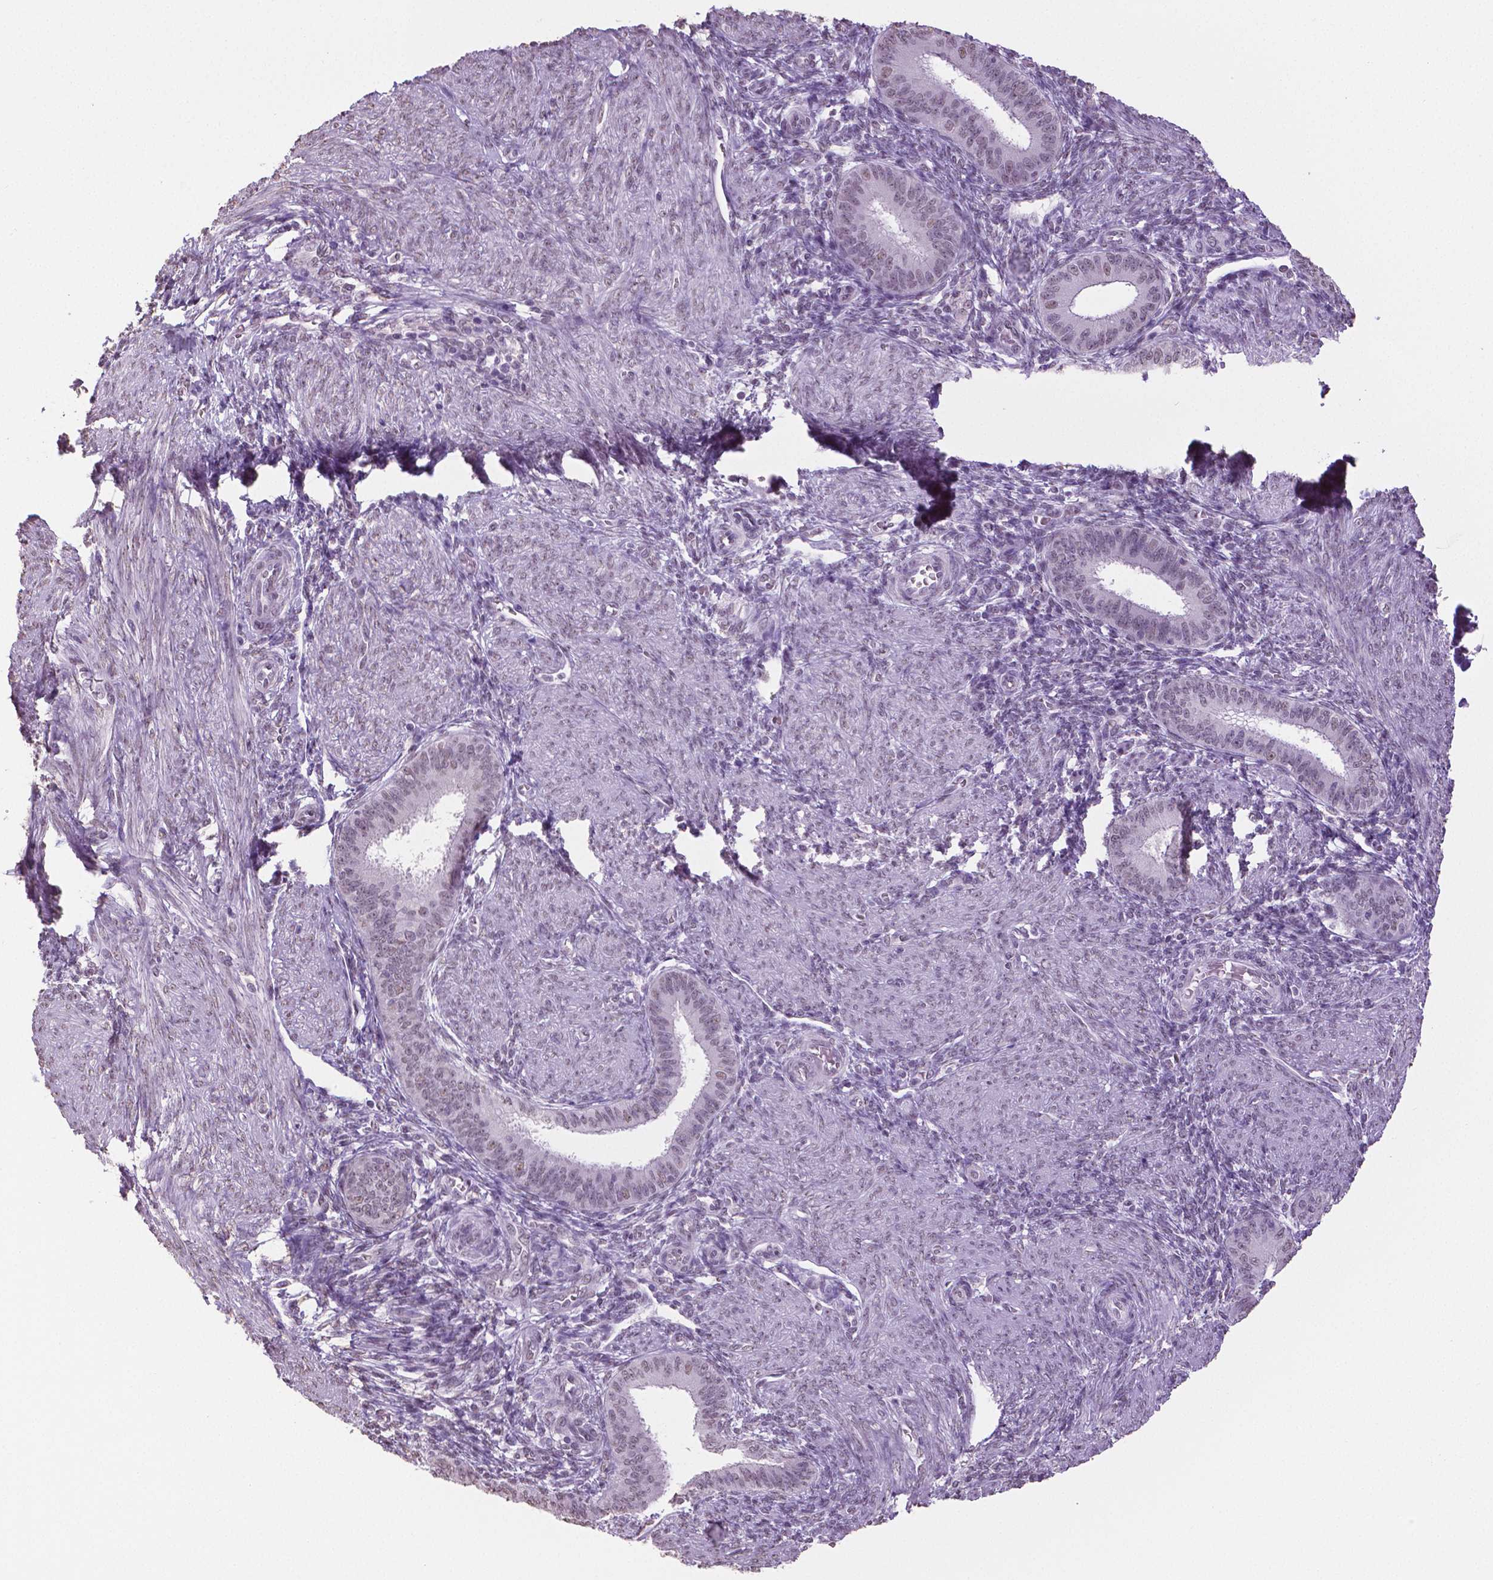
{"staining": {"intensity": "negative", "quantity": "none", "location": "none"}, "tissue": "endometrium", "cell_type": "Cells in endometrial stroma", "image_type": "normal", "snomed": [{"axis": "morphology", "description": "Normal tissue, NOS"}, {"axis": "topography", "description": "Endometrium"}], "caption": "Protein analysis of unremarkable endometrium exhibits no significant expression in cells in endometrial stroma. The staining was performed using DAB (3,3'-diaminobenzidine) to visualize the protein expression in brown, while the nuclei were stained in blue with hematoxylin (Magnification: 20x).", "gene": "IGF2BP1", "patient": {"sex": "female", "age": 39}}